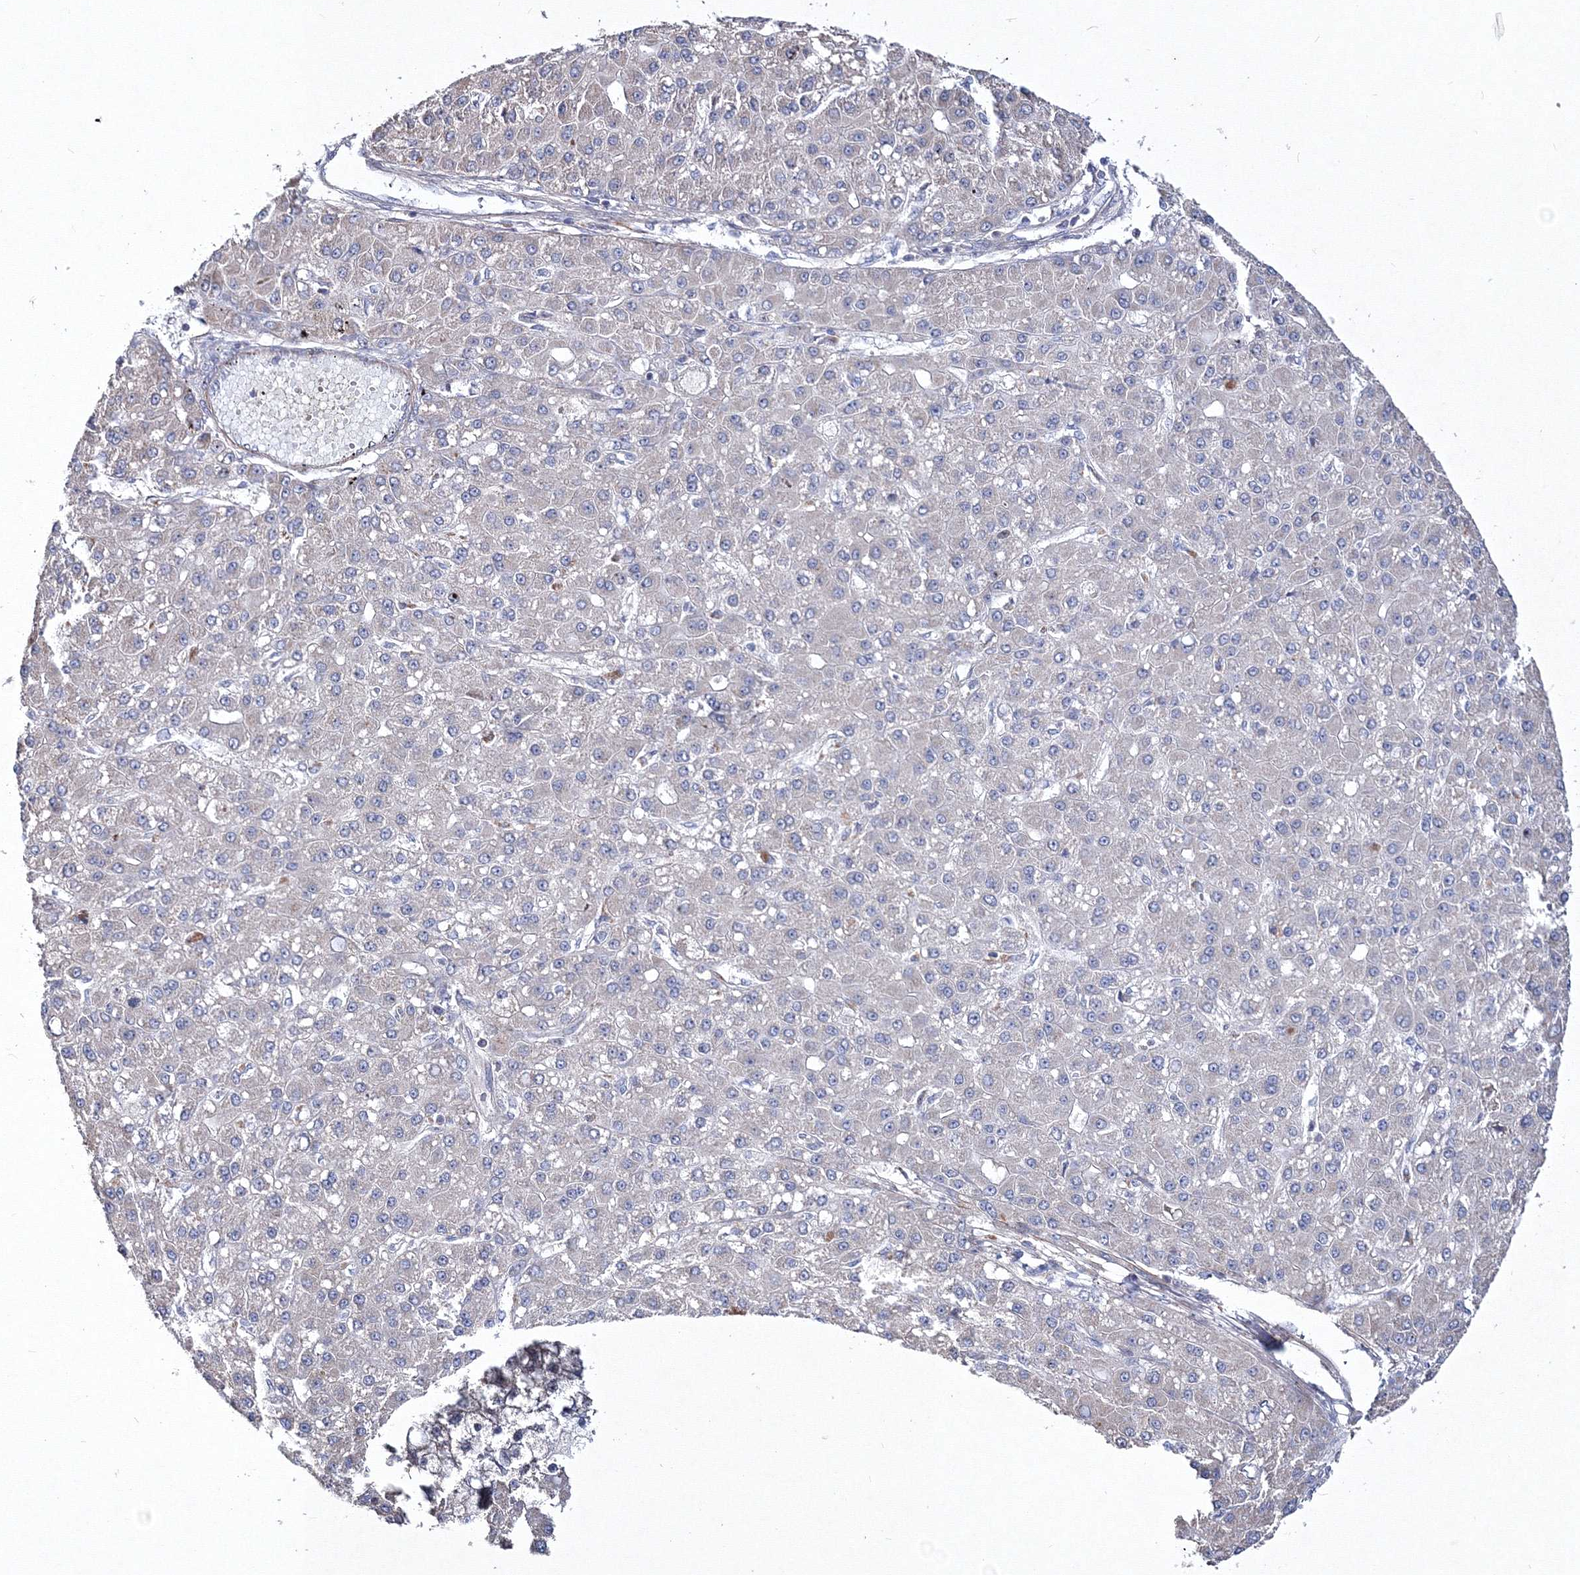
{"staining": {"intensity": "negative", "quantity": "none", "location": "none"}, "tissue": "liver cancer", "cell_type": "Tumor cells", "image_type": "cancer", "snomed": [{"axis": "morphology", "description": "Carcinoma, Hepatocellular, NOS"}, {"axis": "topography", "description": "Liver"}], "caption": "Liver hepatocellular carcinoma stained for a protein using immunohistochemistry (IHC) exhibits no expression tumor cells.", "gene": "PPP2R2B", "patient": {"sex": "male", "age": 67}}